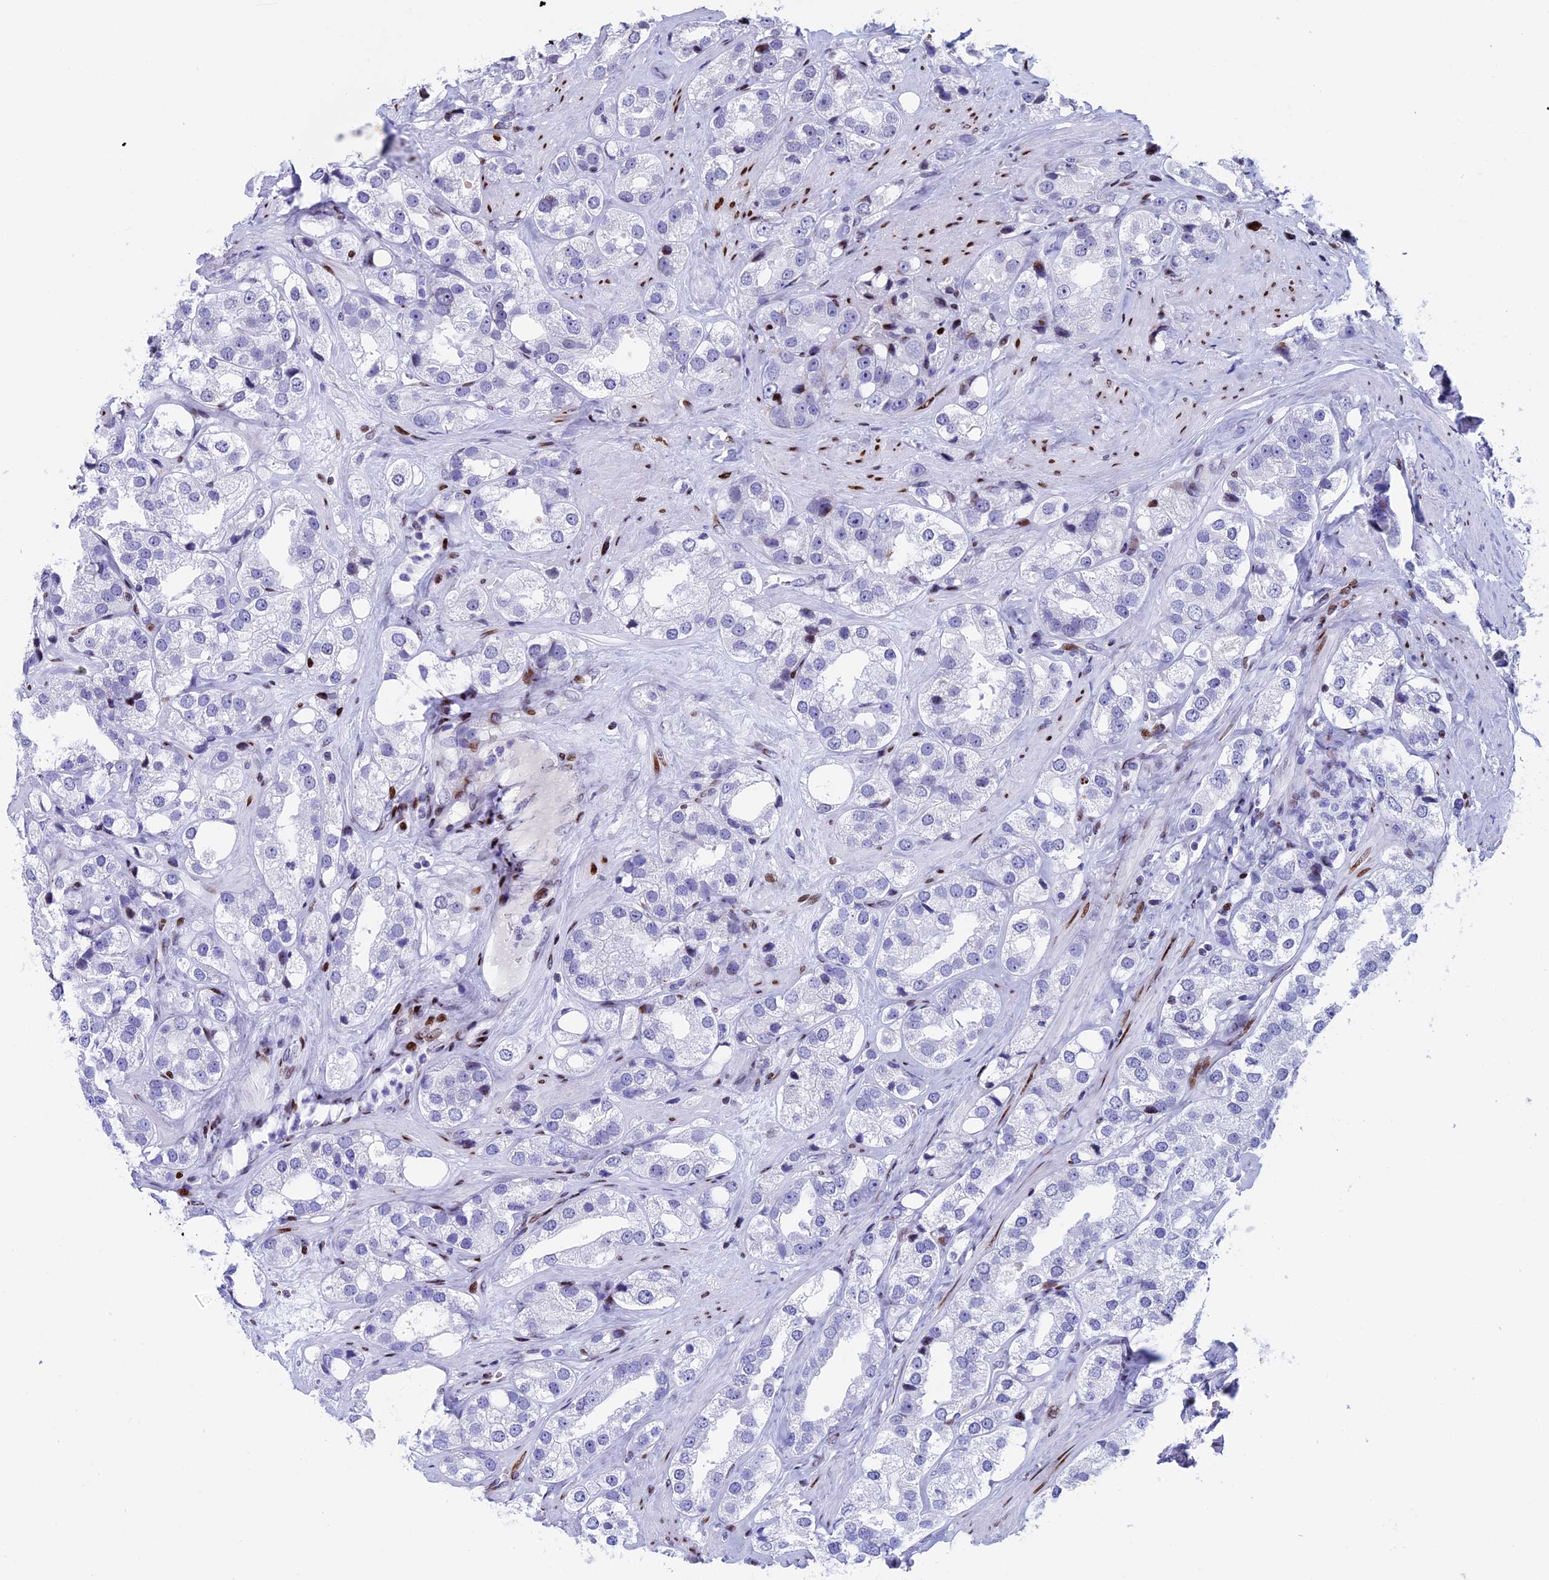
{"staining": {"intensity": "negative", "quantity": "none", "location": "none"}, "tissue": "prostate cancer", "cell_type": "Tumor cells", "image_type": "cancer", "snomed": [{"axis": "morphology", "description": "Adenocarcinoma, NOS"}, {"axis": "topography", "description": "Prostate"}], "caption": "IHC of human prostate adenocarcinoma demonstrates no positivity in tumor cells.", "gene": "BTBD3", "patient": {"sex": "male", "age": 79}}